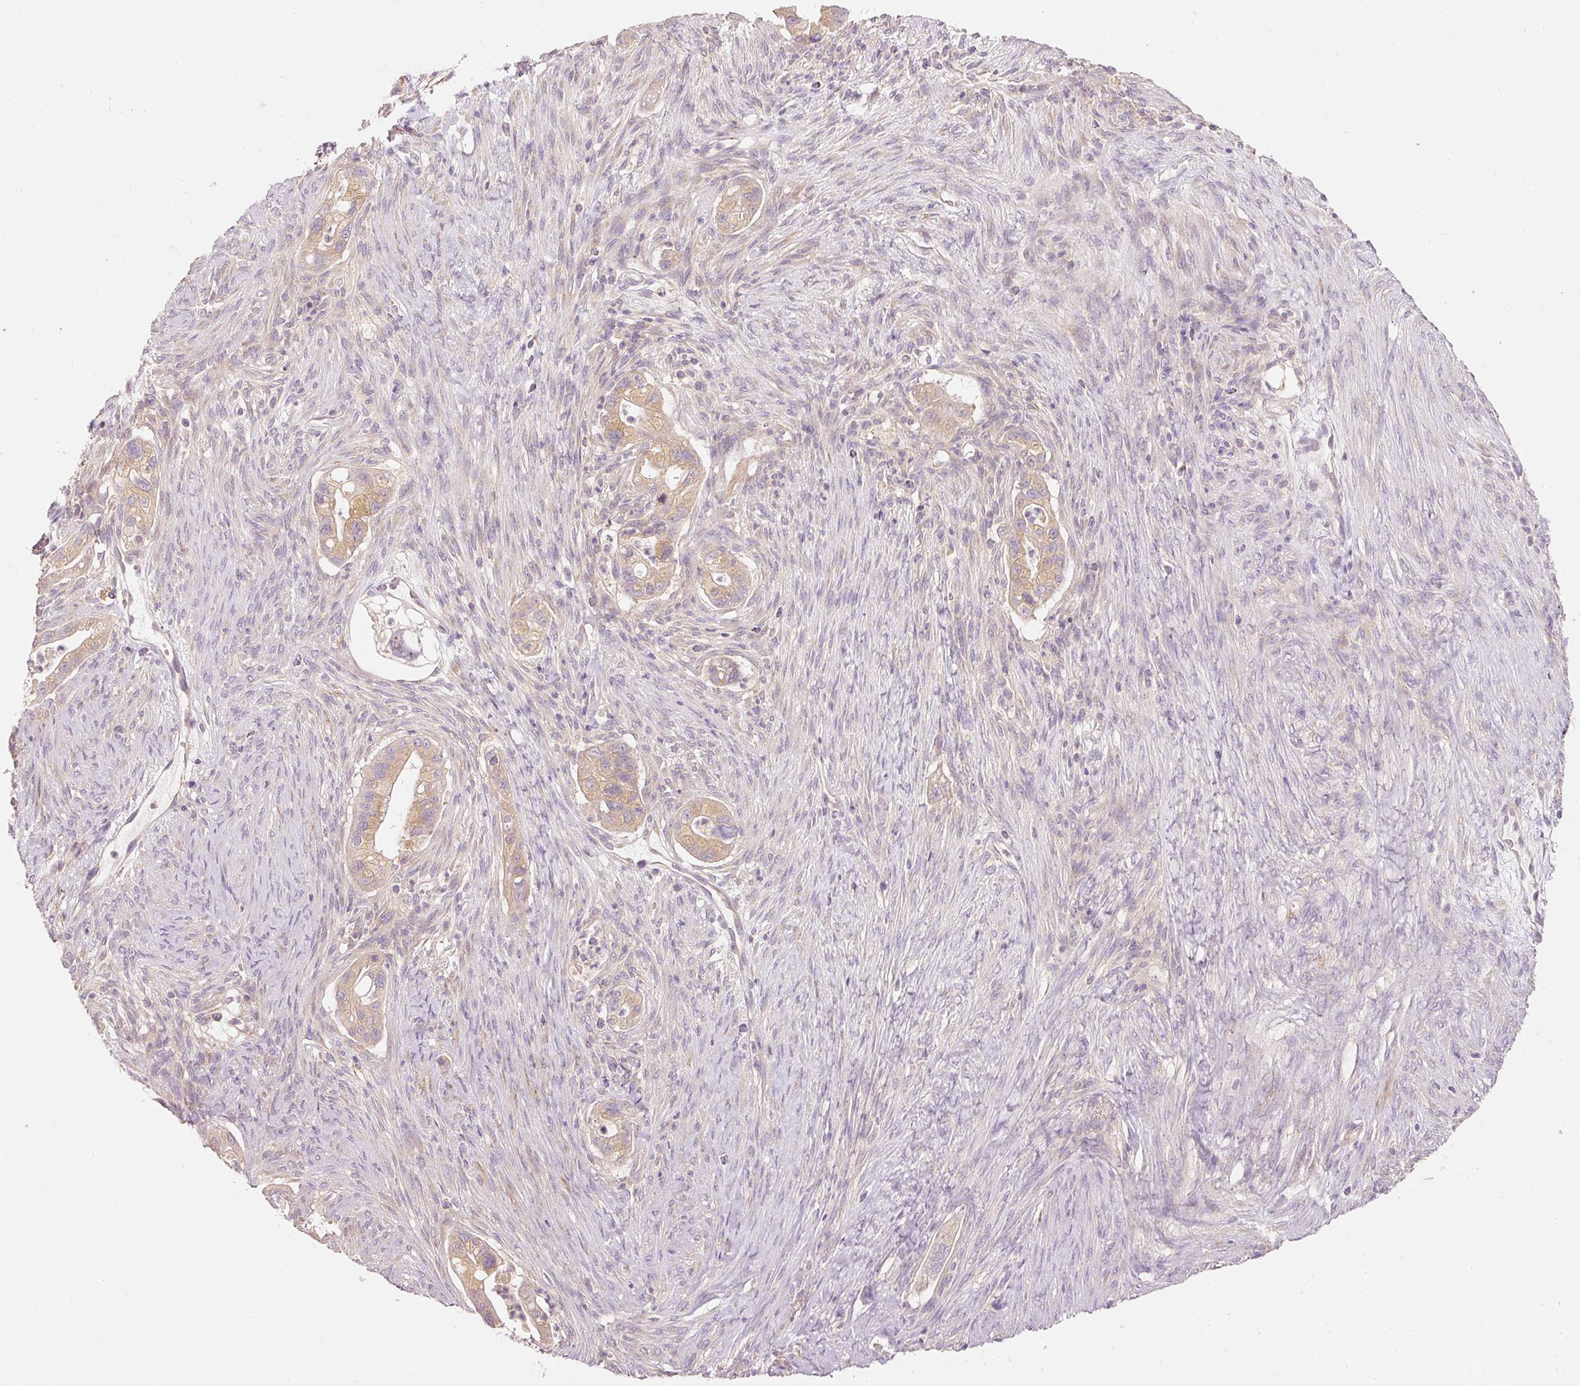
{"staining": {"intensity": "weak", "quantity": ">75%", "location": "cytoplasmic/membranous"}, "tissue": "pancreatic cancer", "cell_type": "Tumor cells", "image_type": "cancer", "snomed": [{"axis": "morphology", "description": "Adenocarcinoma, NOS"}, {"axis": "topography", "description": "Pancreas"}], "caption": "About >75% of tumor cells in pancreatic cancer display weak cytoplasmic/membranous protein expression as visualized by brown immunohistochemical staining.", "gene": "RNF167", "patient": {"sex": "male", "age": 44}}